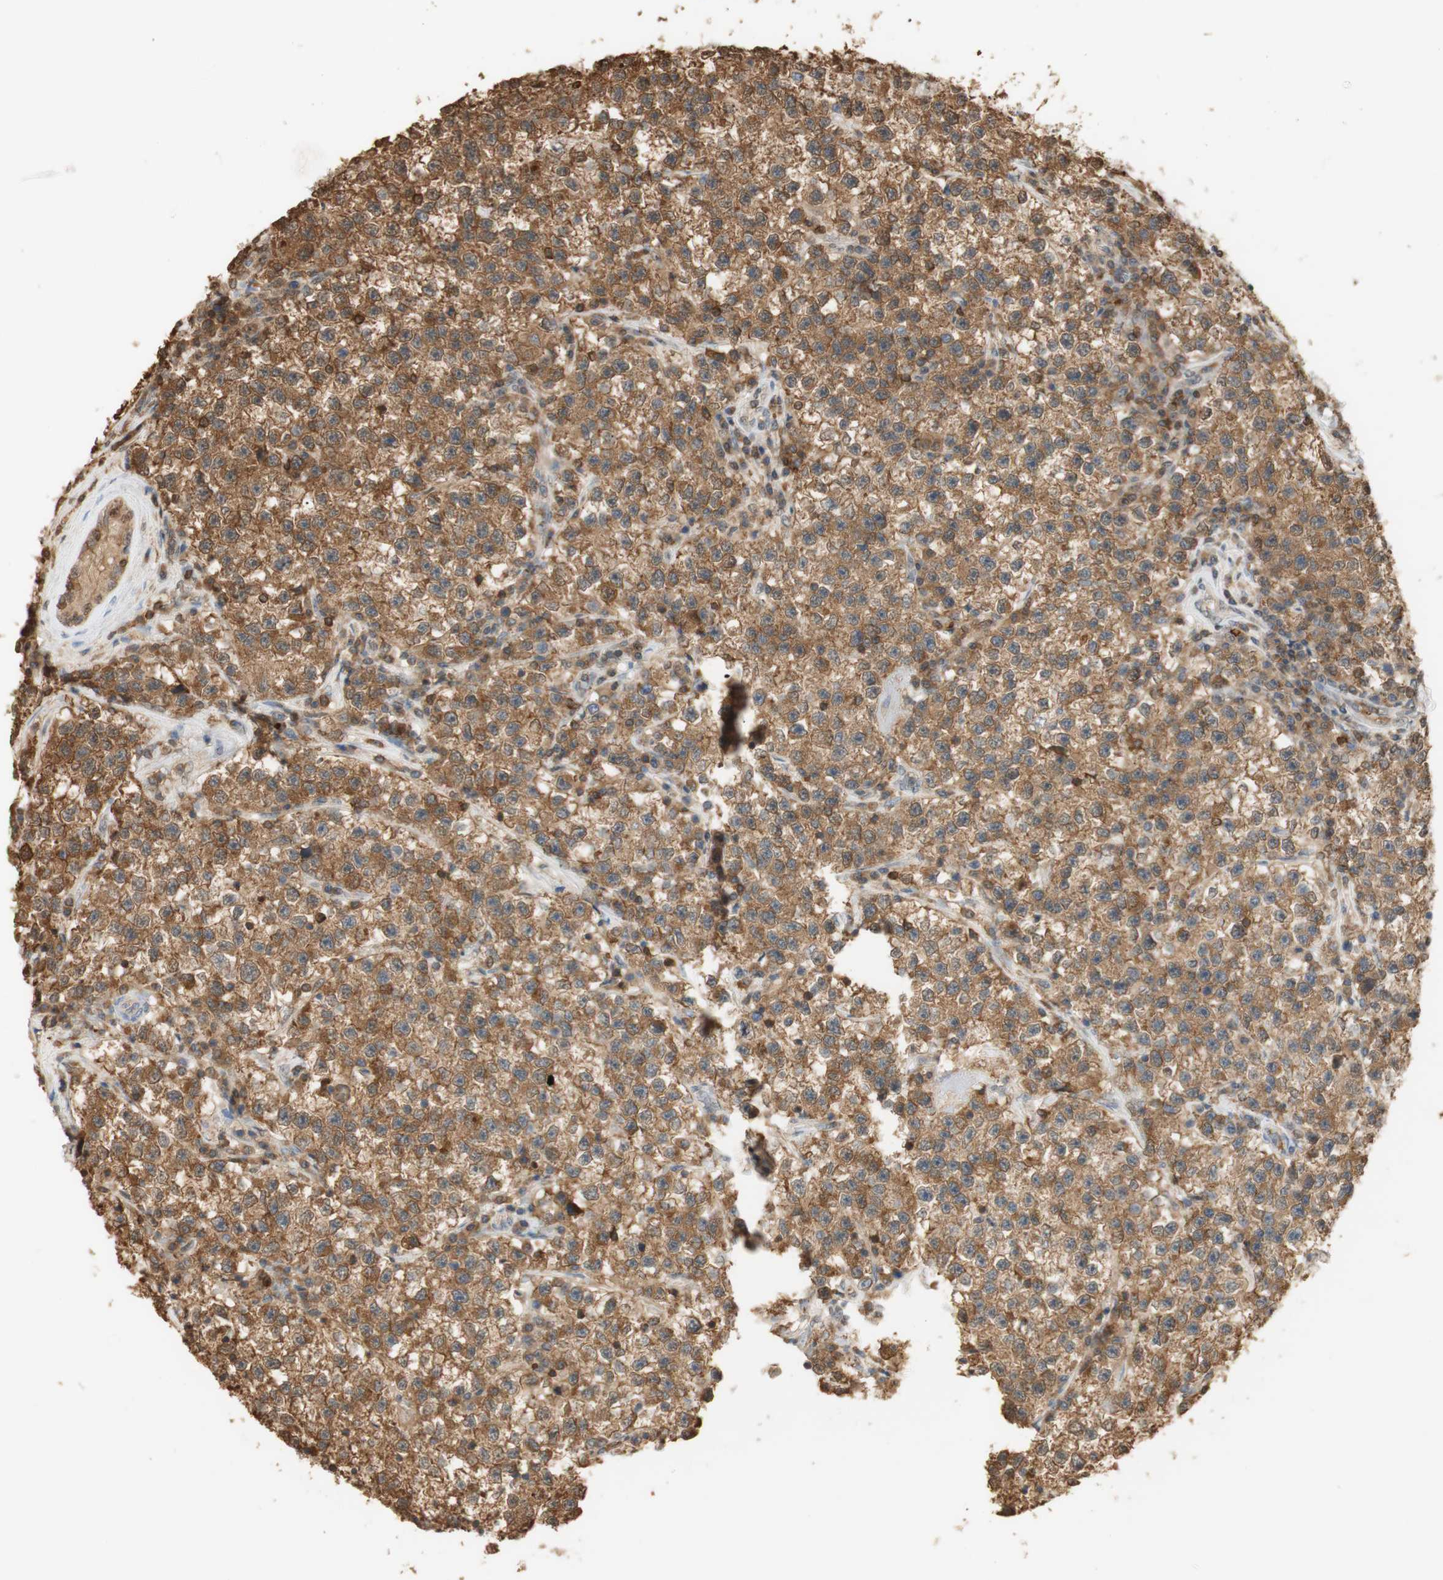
{"staining": {"intensity": "moderate", "quantity": ">75%", "location": "cytoplasmic/membranous"}, "tissue": "testis cancer", "cell_type": "Tumor cells", "image_type": "cancer", "snomed": [{"axis": "morphology", "description": "Seminoma, NOS"}, {"axis": "topography", "description": "Testis"}], "caption": "A high-resolution photomicrograph shows IHC staining of testis cancer, which reveals moderate cytoplasmic/membranous staining in about >75% of tumor cells.", "gene": "NAP1L4", "patient": {"sex": "male", "age": 22}}